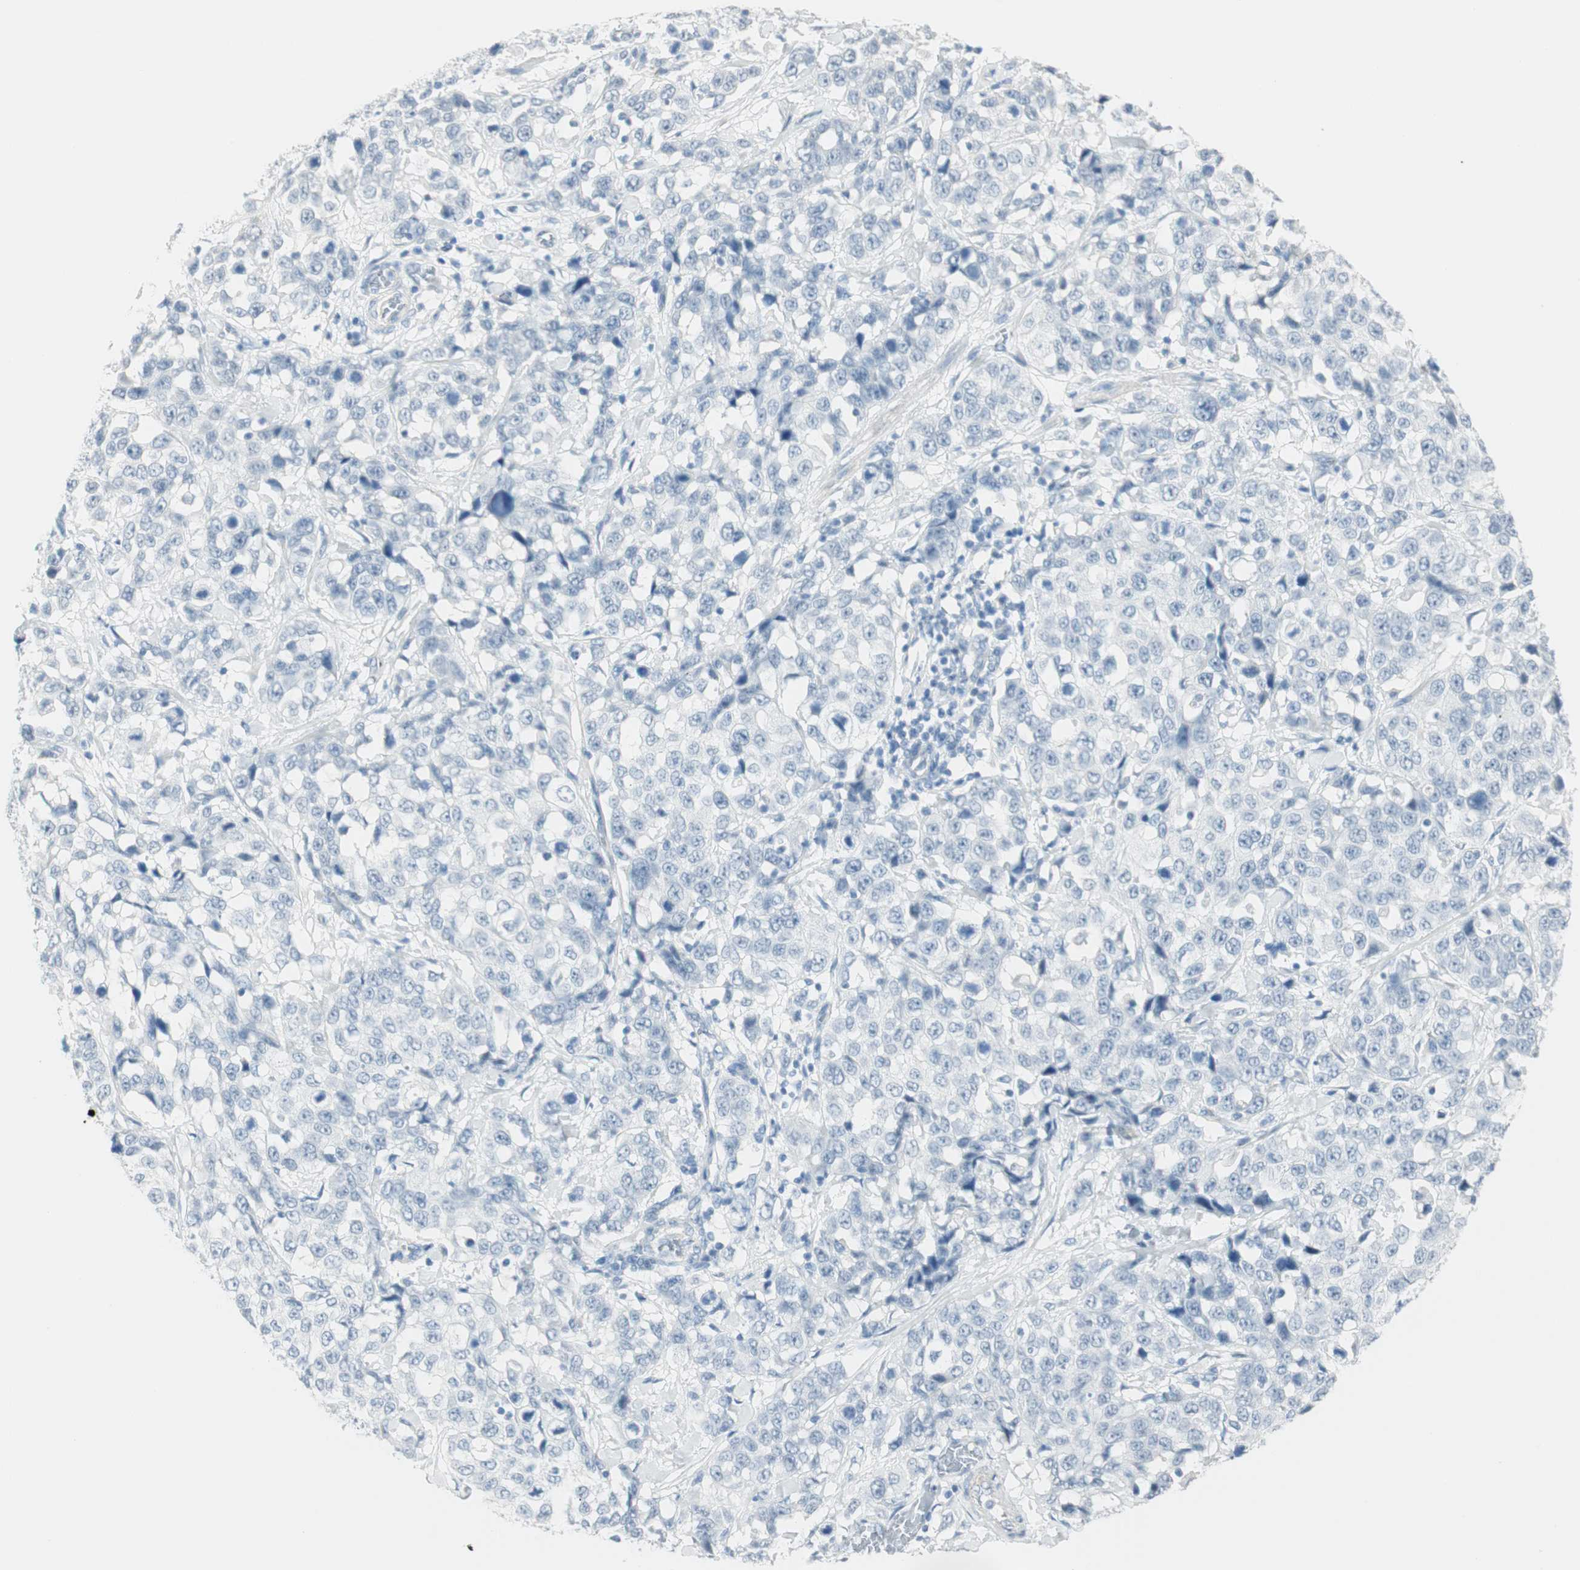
{"staining": {"intensity": "negative", "quantity": "none", "location": "none"}, "tissue": "stomach cancer", "cell_type": "Tumor cells", "image_type": "cancer", "snomed": [{"axis": "morphology", "description": "Normal tissue, NOS"}, {"axis": "morphology", "description": "Adenocarcinoma, NOS"}, {"axis": "topography", "description": "Stomach"}], "caption": "Immunohistochemical staining of human adenocarcinoma (stomach) reveals no significant positivity in tumor cells. (IHC, brightfield microscopy, high magnification).", "gene": "MLLT10", "patient": {"sex": "male", "age": 48}}